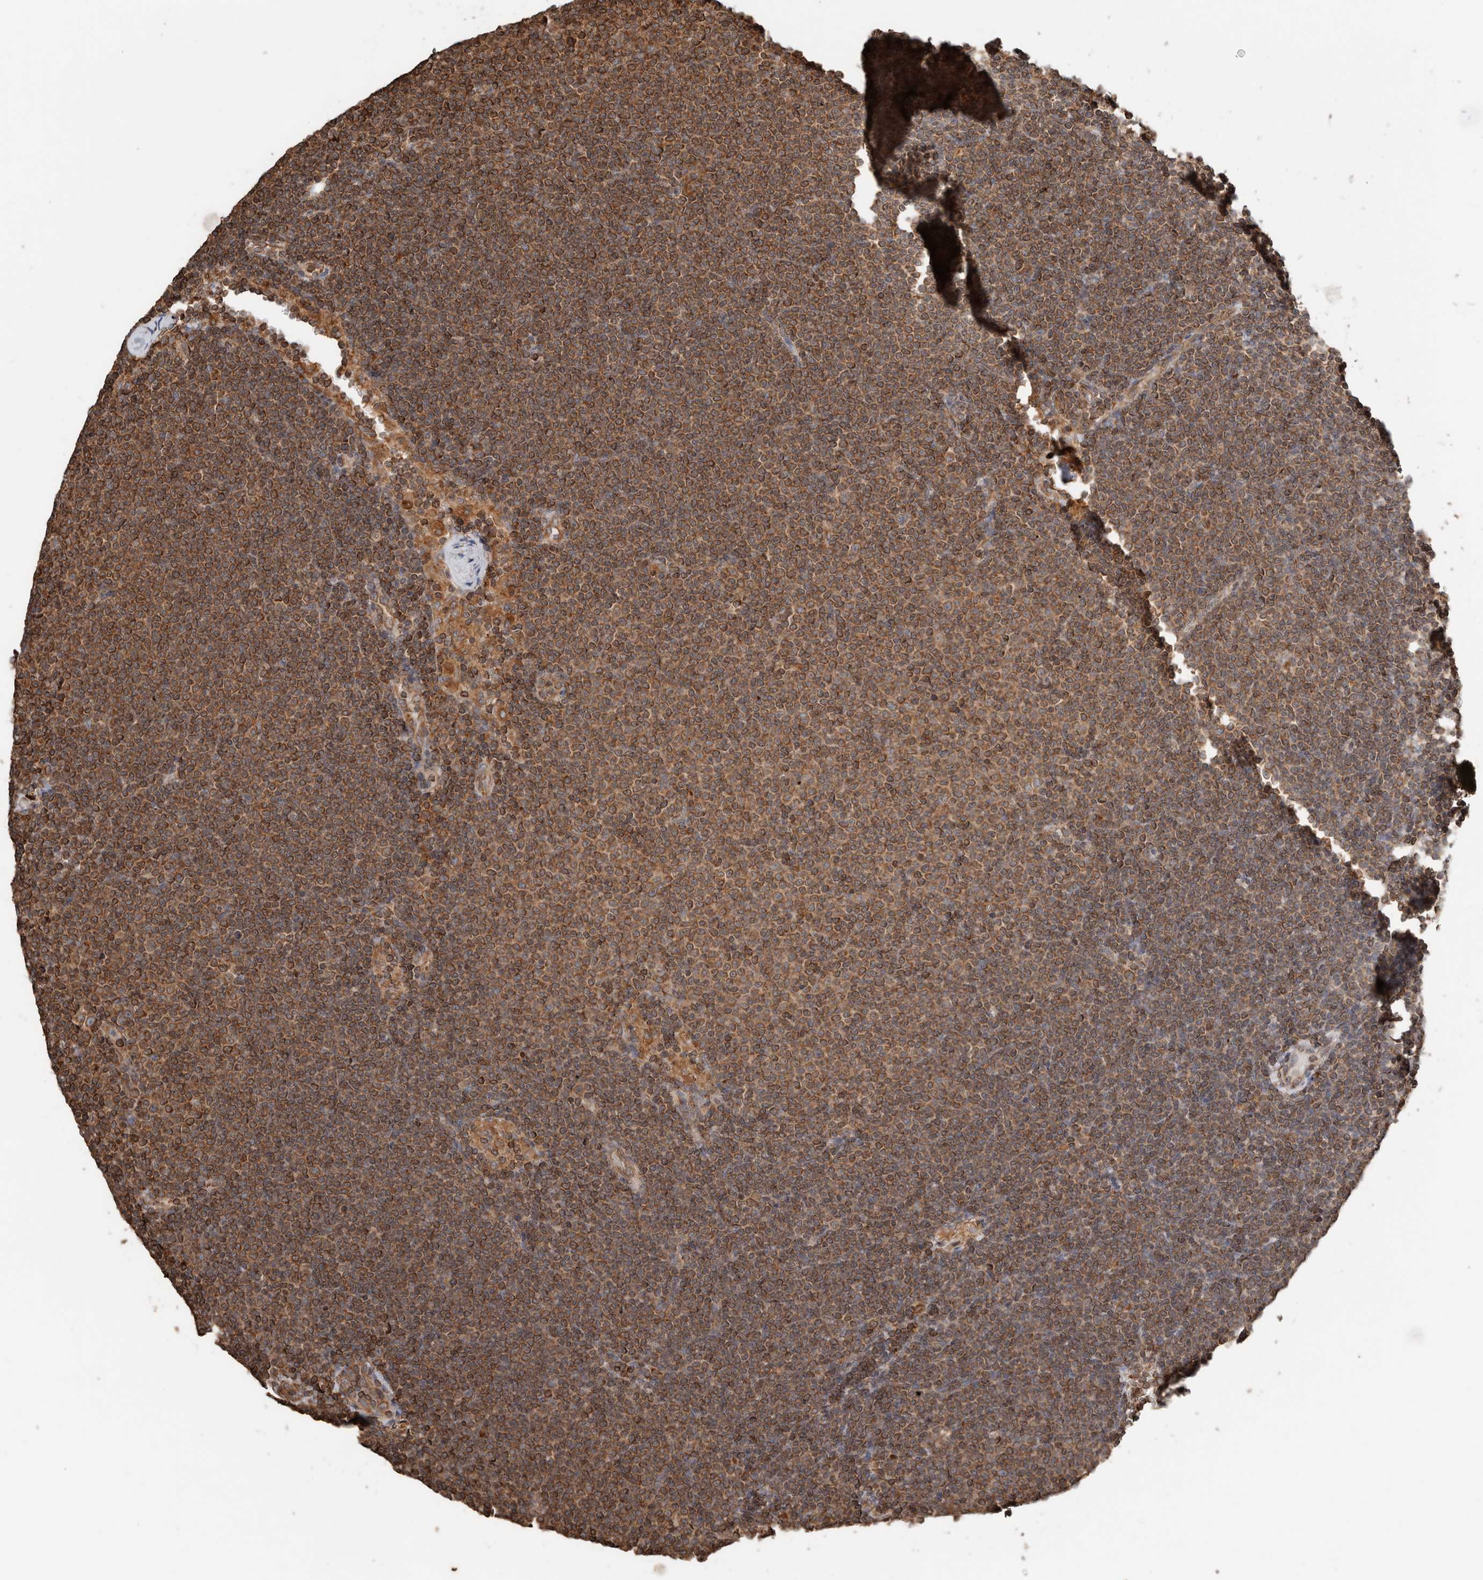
{"staining": {"intensity": "moderate", "quantity": ">75%", "location": "cytoplasmic/membranous"}, "tissue": "lymphoma", "cell_type": "Tumor cells", "image_type": "cancer", "snomed": [{"axis": "morphology", "description": "Malignant lymphoma, non-Hodgkin's type, Low grade"}, {"axis": "topography", "description": "Lymph node"}], "caption": "Immunohistochemical staining of human low-grade malignant lymphoma, non-Hodgkin's type displays moderate cytoplasmic/membranous protein positivity in approximately >75% of tumor cells.", "gene": "ERAP2", "patient": {"sex": "female", "age": 53}}